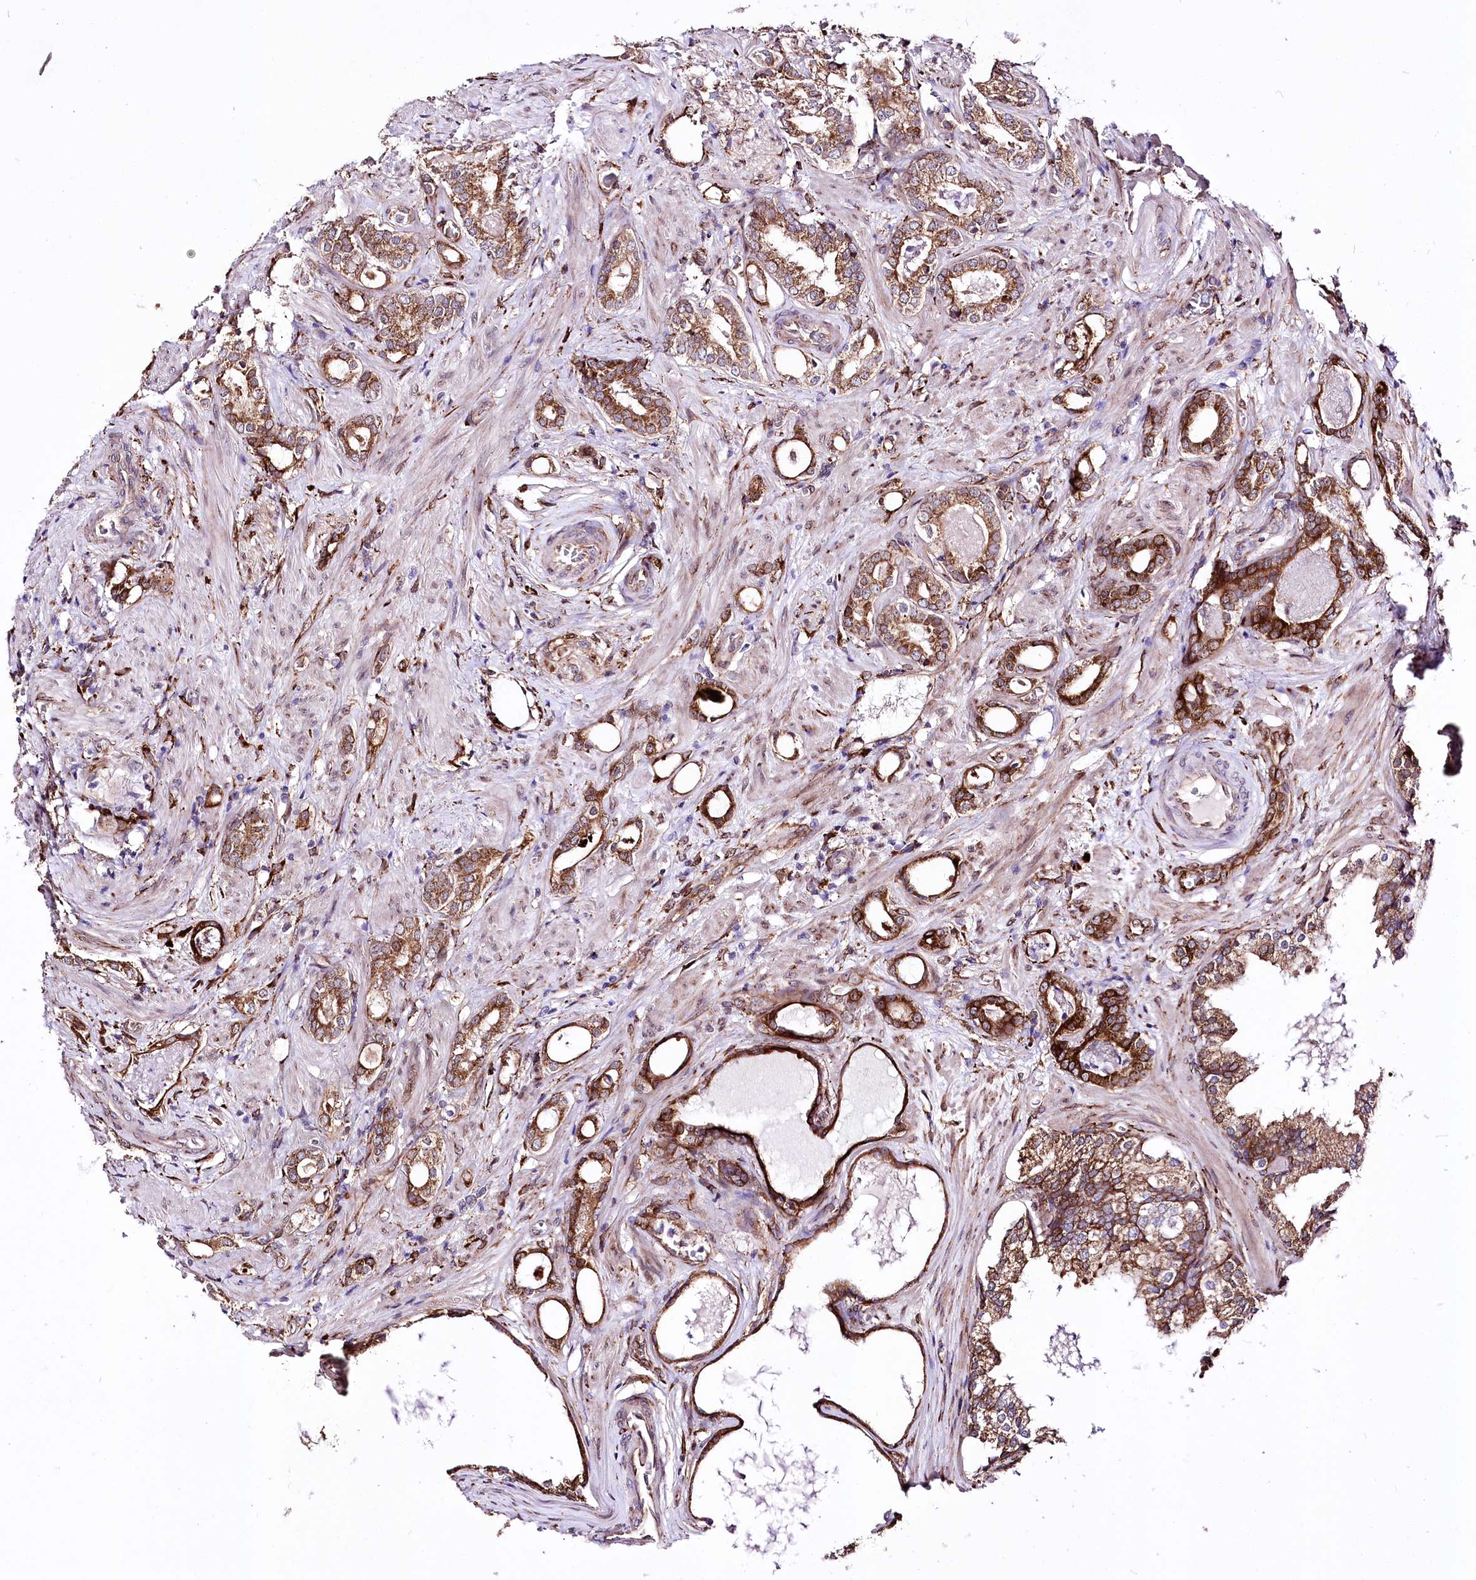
{"staining": {"intensity": "strong", "quantity": ">75%", "location": "cytoplasmic/membranous"}, "tissue": "prostate cancer", "cell_type": "Tumor cells", "image_type": "cancer", "snomed": [{"axis": "morphology", "description": "Adenocarcinoma, High grade"}, {"axis": "topography", "description": "Prostate"}], "caption": "Prostate high-grade adenocarcinoma stained with a brown dye shows strong cytoplasmic/membranous positive positivity in approximately >75% of tumor cells.", "gene": "WWC1", "patient": {"sex": "male", "age": 58}}